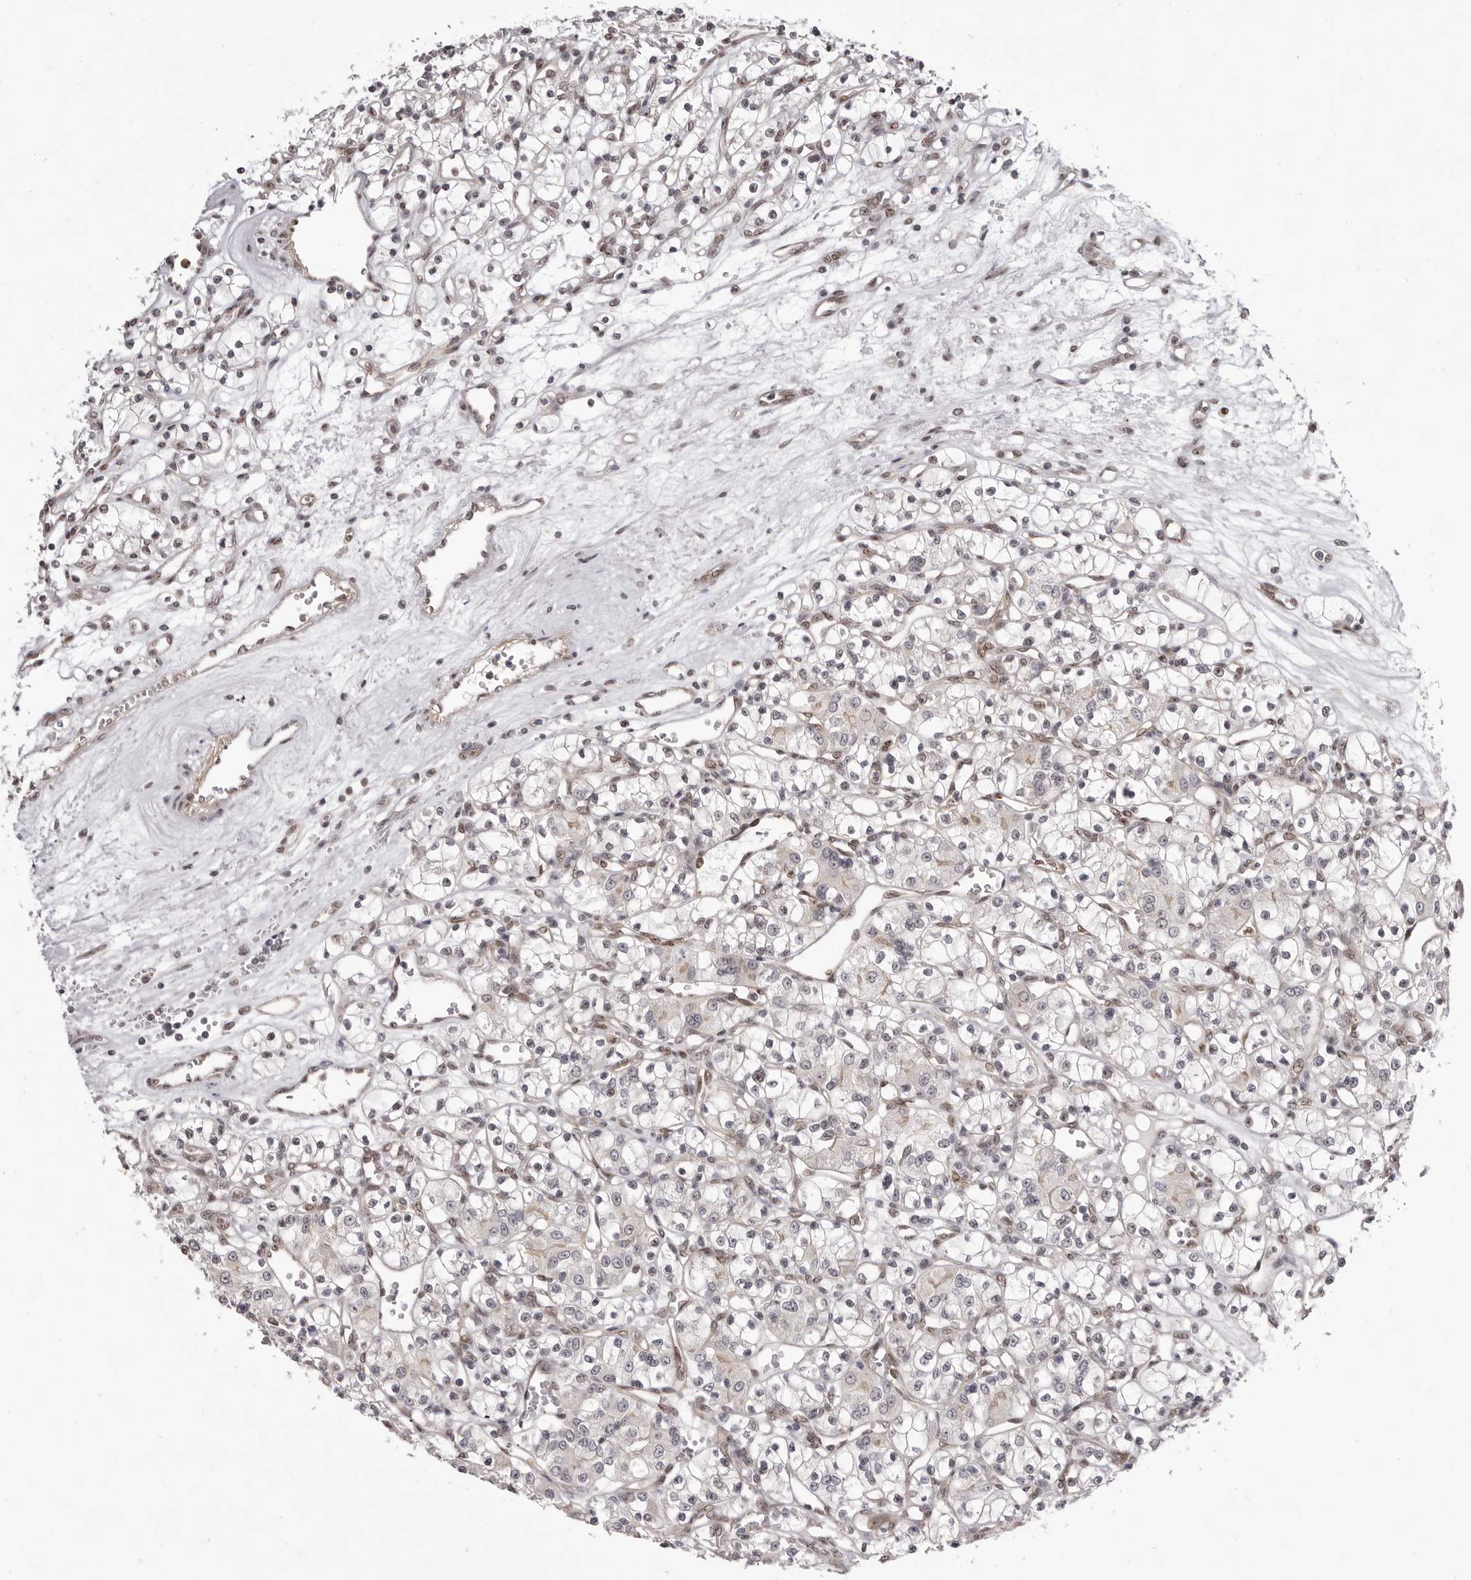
{"staining": {"intensity": "negative", "quantity": "none", "location": "none"}, "tissue": "renal cancer", "cell_type": "Tumor cells", "image_type": "cancer", "snomed": [{"axis": "morphology", "description": "Adenocarcinoma, NOS"}, {"axis": "topography", "description": "Kidney"}], "caption": "Micrograph shows no significant protein expression in tumor cells of renal adenocarcinoma.", "gene": "RNF2", "patient": {"sex": "female", "age": 59}}